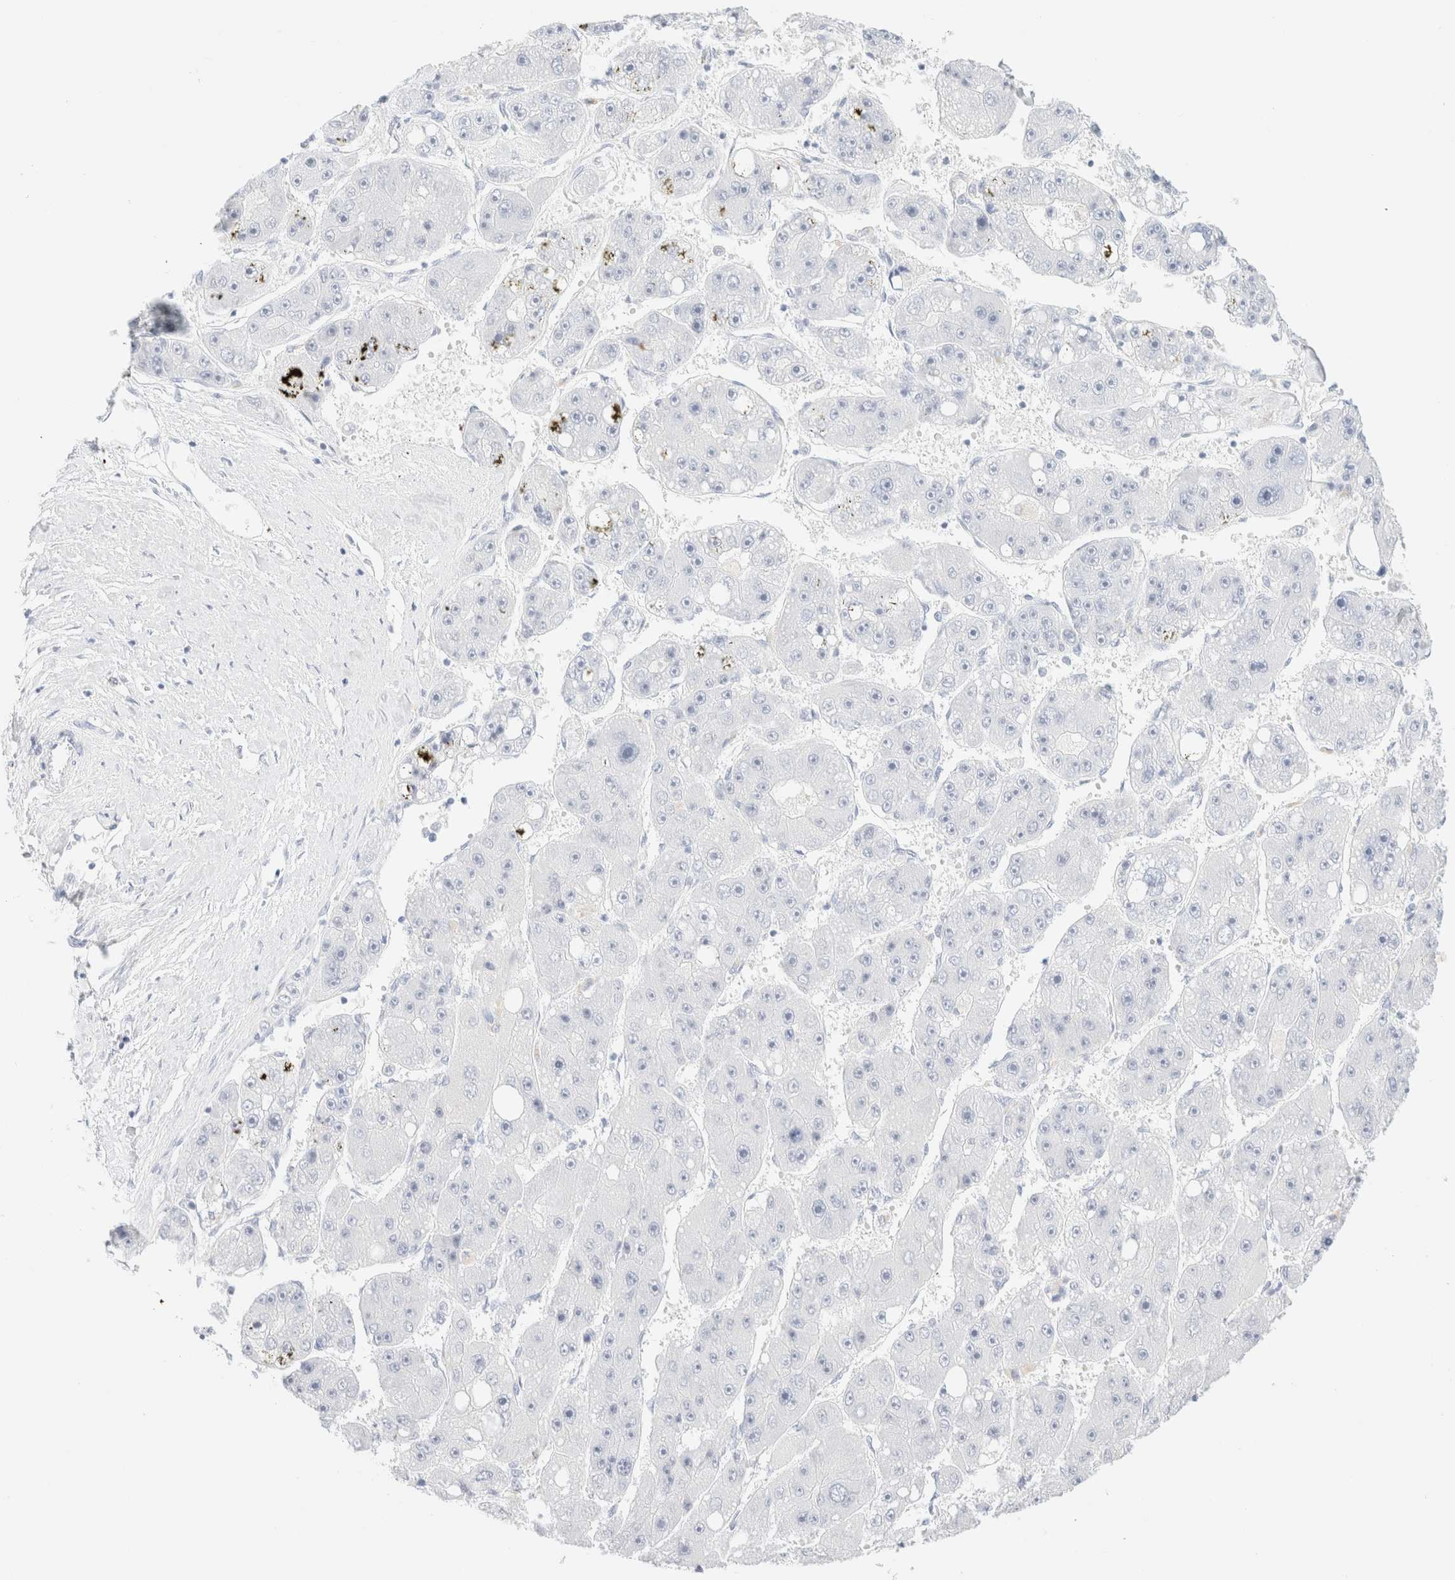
{"staining": {"intensity": "negative", "quantity": "none", "location": "none"}, "tissue": "liver cancer", "cell_type": "Tumor cells", "image_type": "cancer", "snomed": [{"axis": "morphology", "description": "Carcinoma, Hepatocellular, NOS"}, {"axis": "topography", "description": "Liver"}], "caption": "This is an immunohistochemistry micrograph of liver hepatocellular carcinoma. There is no staining in tumor cells.", "gene": "KRT15", "patient": {"sex": "female", "age": 61}}